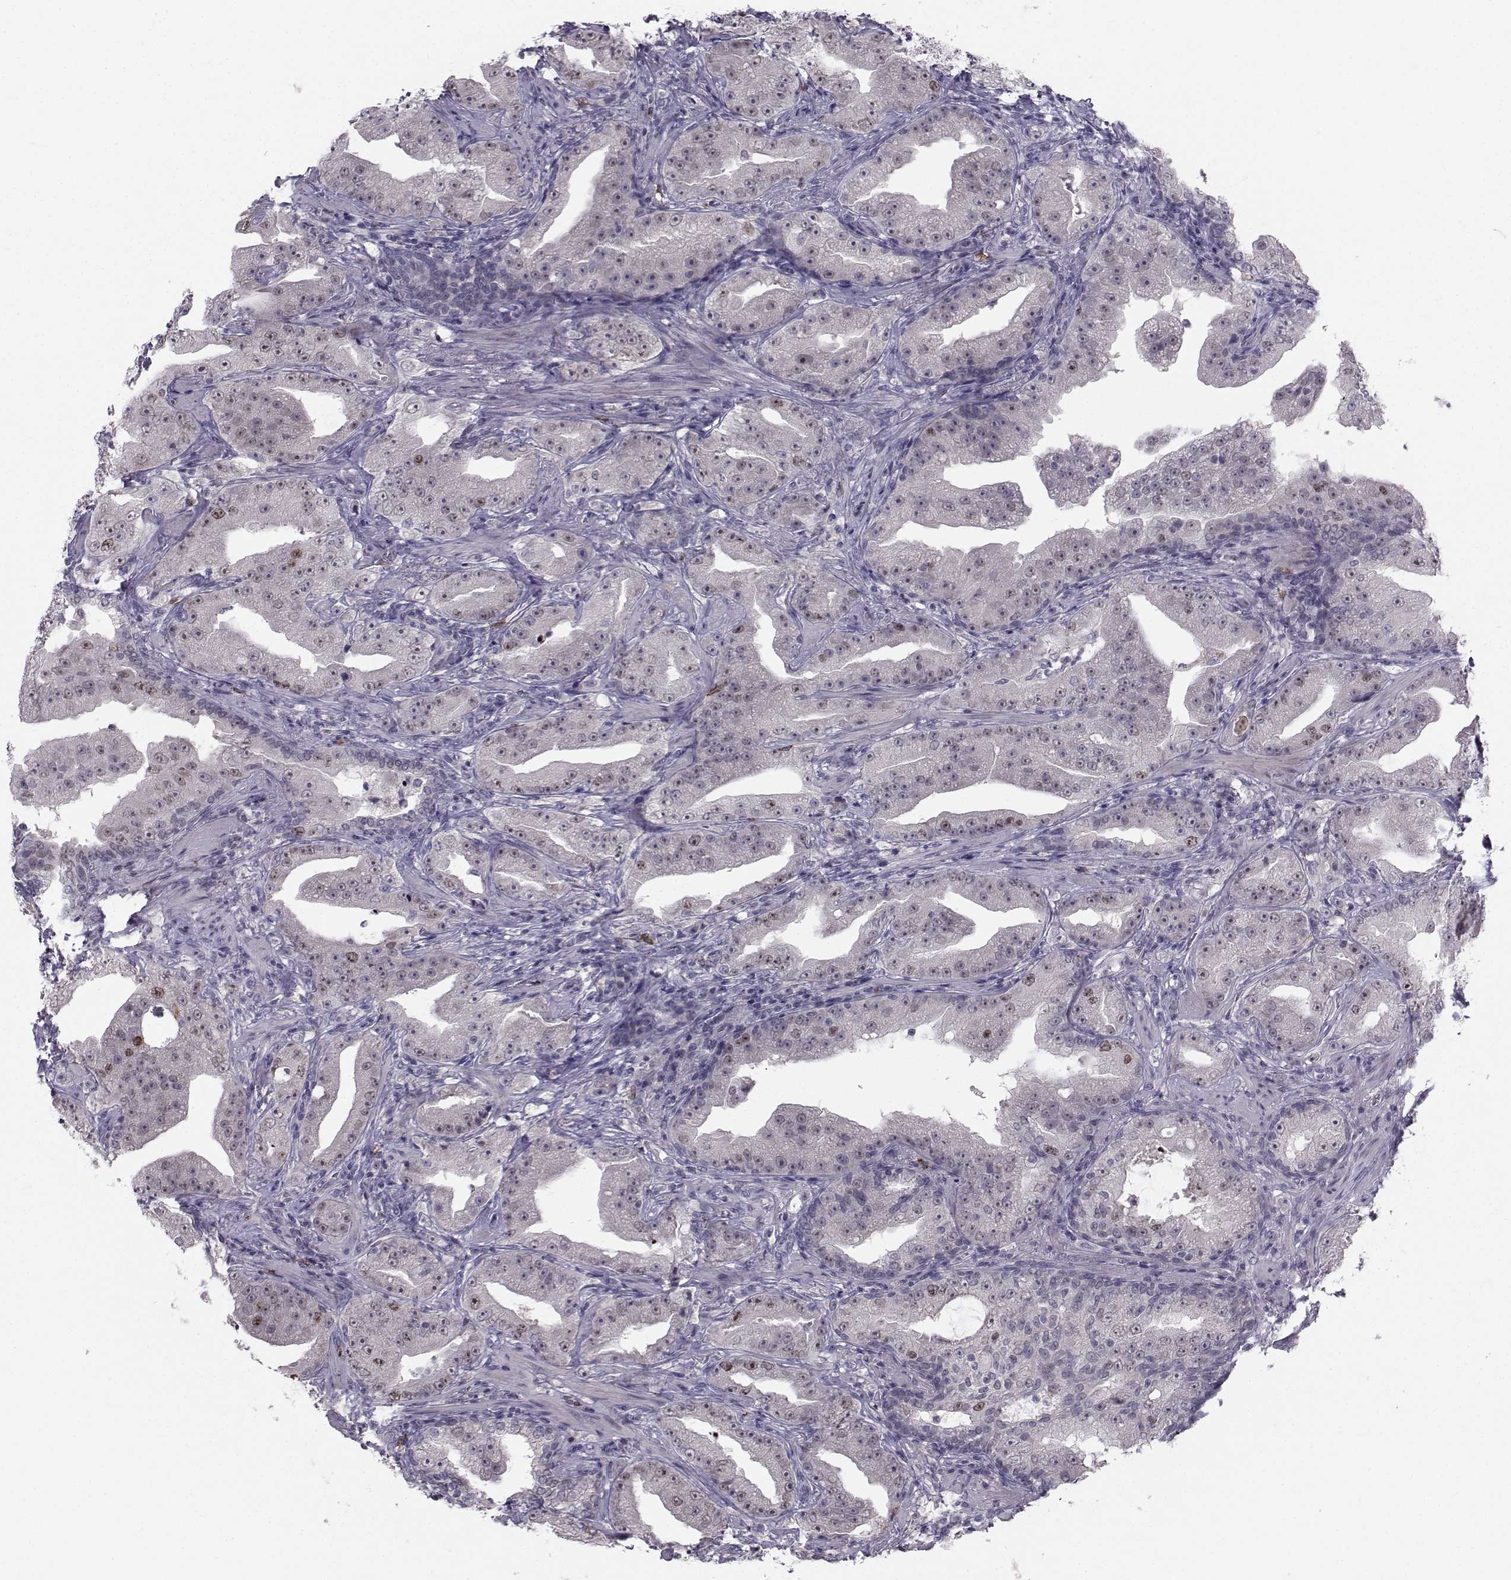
{"staining": {"intensity": "moderate", "quantity": "<25%", "location": "nuclear"}, "tissue": "prostate cancer", "cell_type": "Tumor cells", "image_type": "cancer", "snomed": [{"axis": "morphology", "description": "Adenocarcinoma, Low grade"}, {"axis": "topography", "description": "Prostate"}], "caption": "Moderate nuclear staining for a protein is appreciated in approximately <25% of tumor cells of low-grade adenocarcinoma (prostate) using immunohistochemistry (IHC).", "gene": "LRP8", "patient": {"sex": "male", "age": 62}}